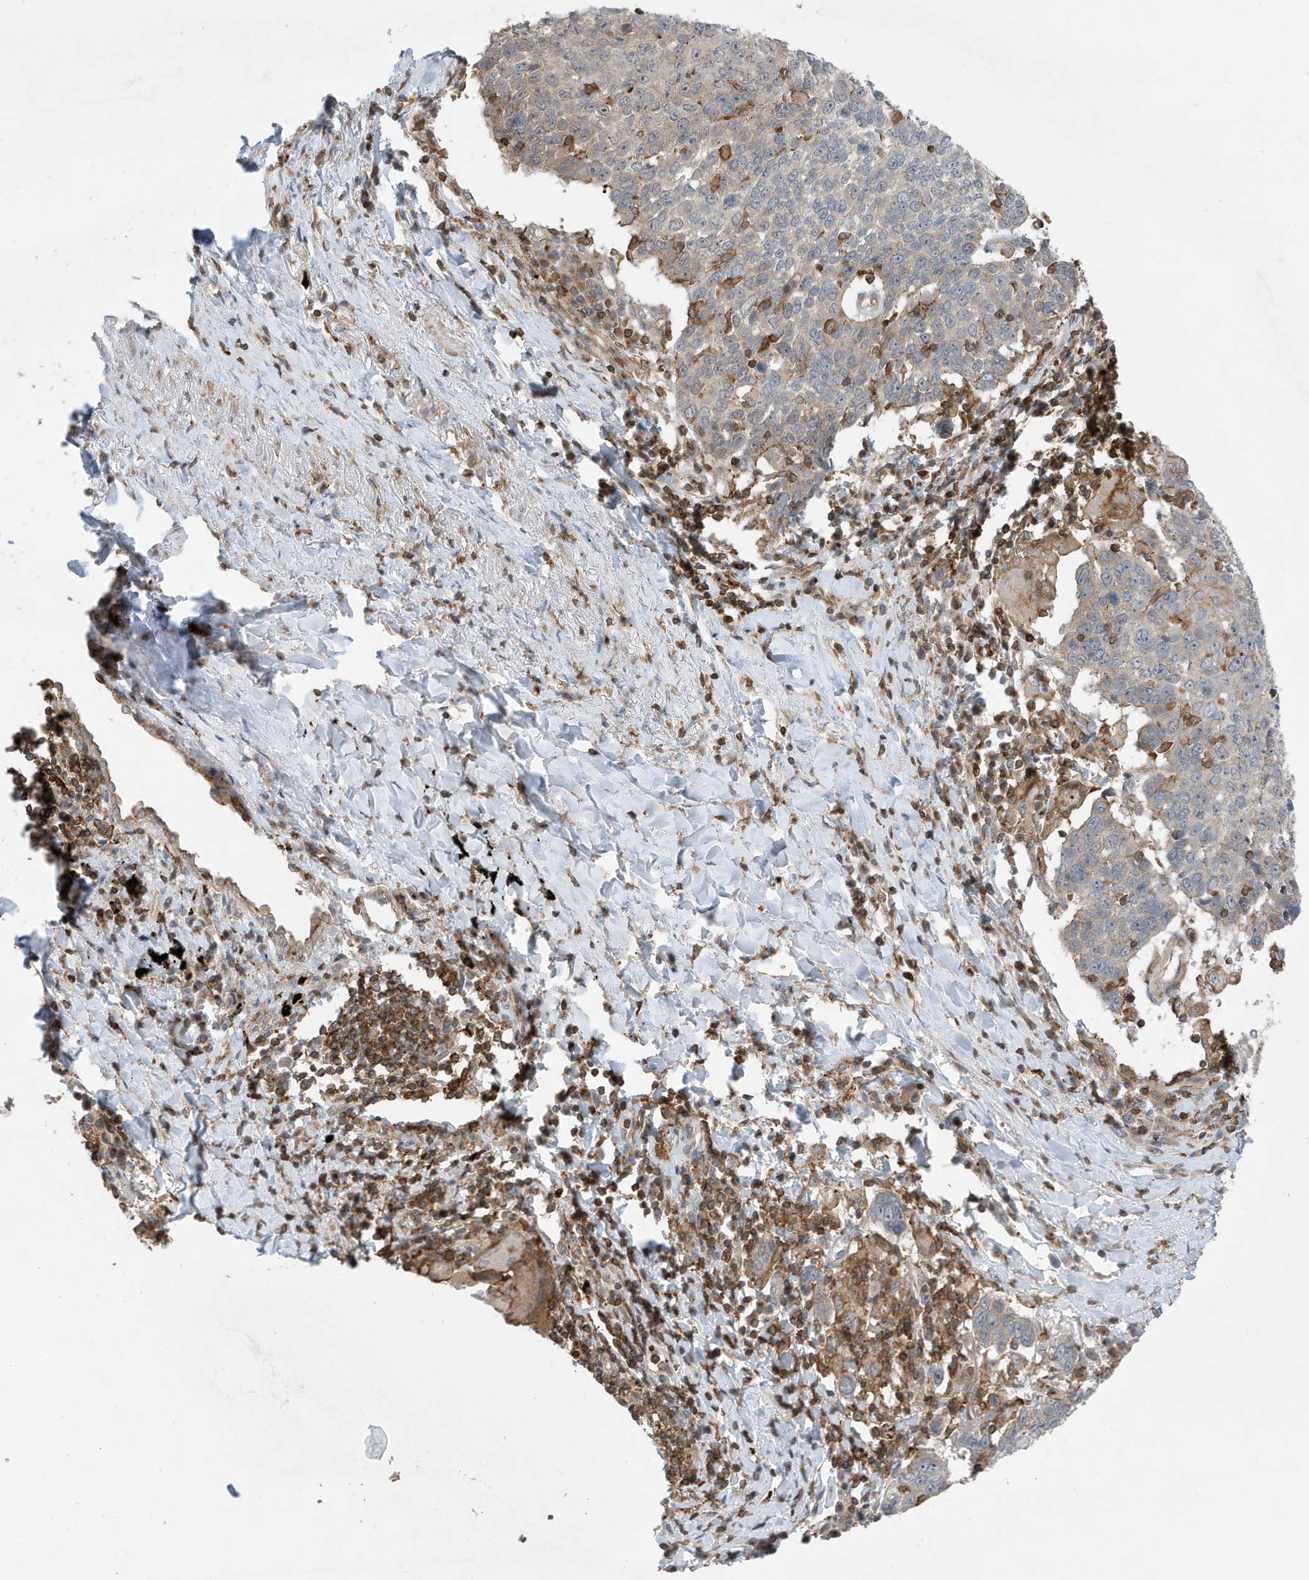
{"staining": {"intensity": "negative", "quantity": "none", "location": "none"}, "tissue": "lung cancer", "cell_type": "Tumor cells", "image_type": "cancer", "snomed": [{"axis": "morphology", "description": "Squamous cell carcinoma, NOS"}, {"axis": "topography", "description": "Lung"}], "caption": "Tumor cells show no significant protein positivity in squamous cell carcinoma (lung).", "gene": "TATDN3", "patient": {"sex": "male", "age": 66}}